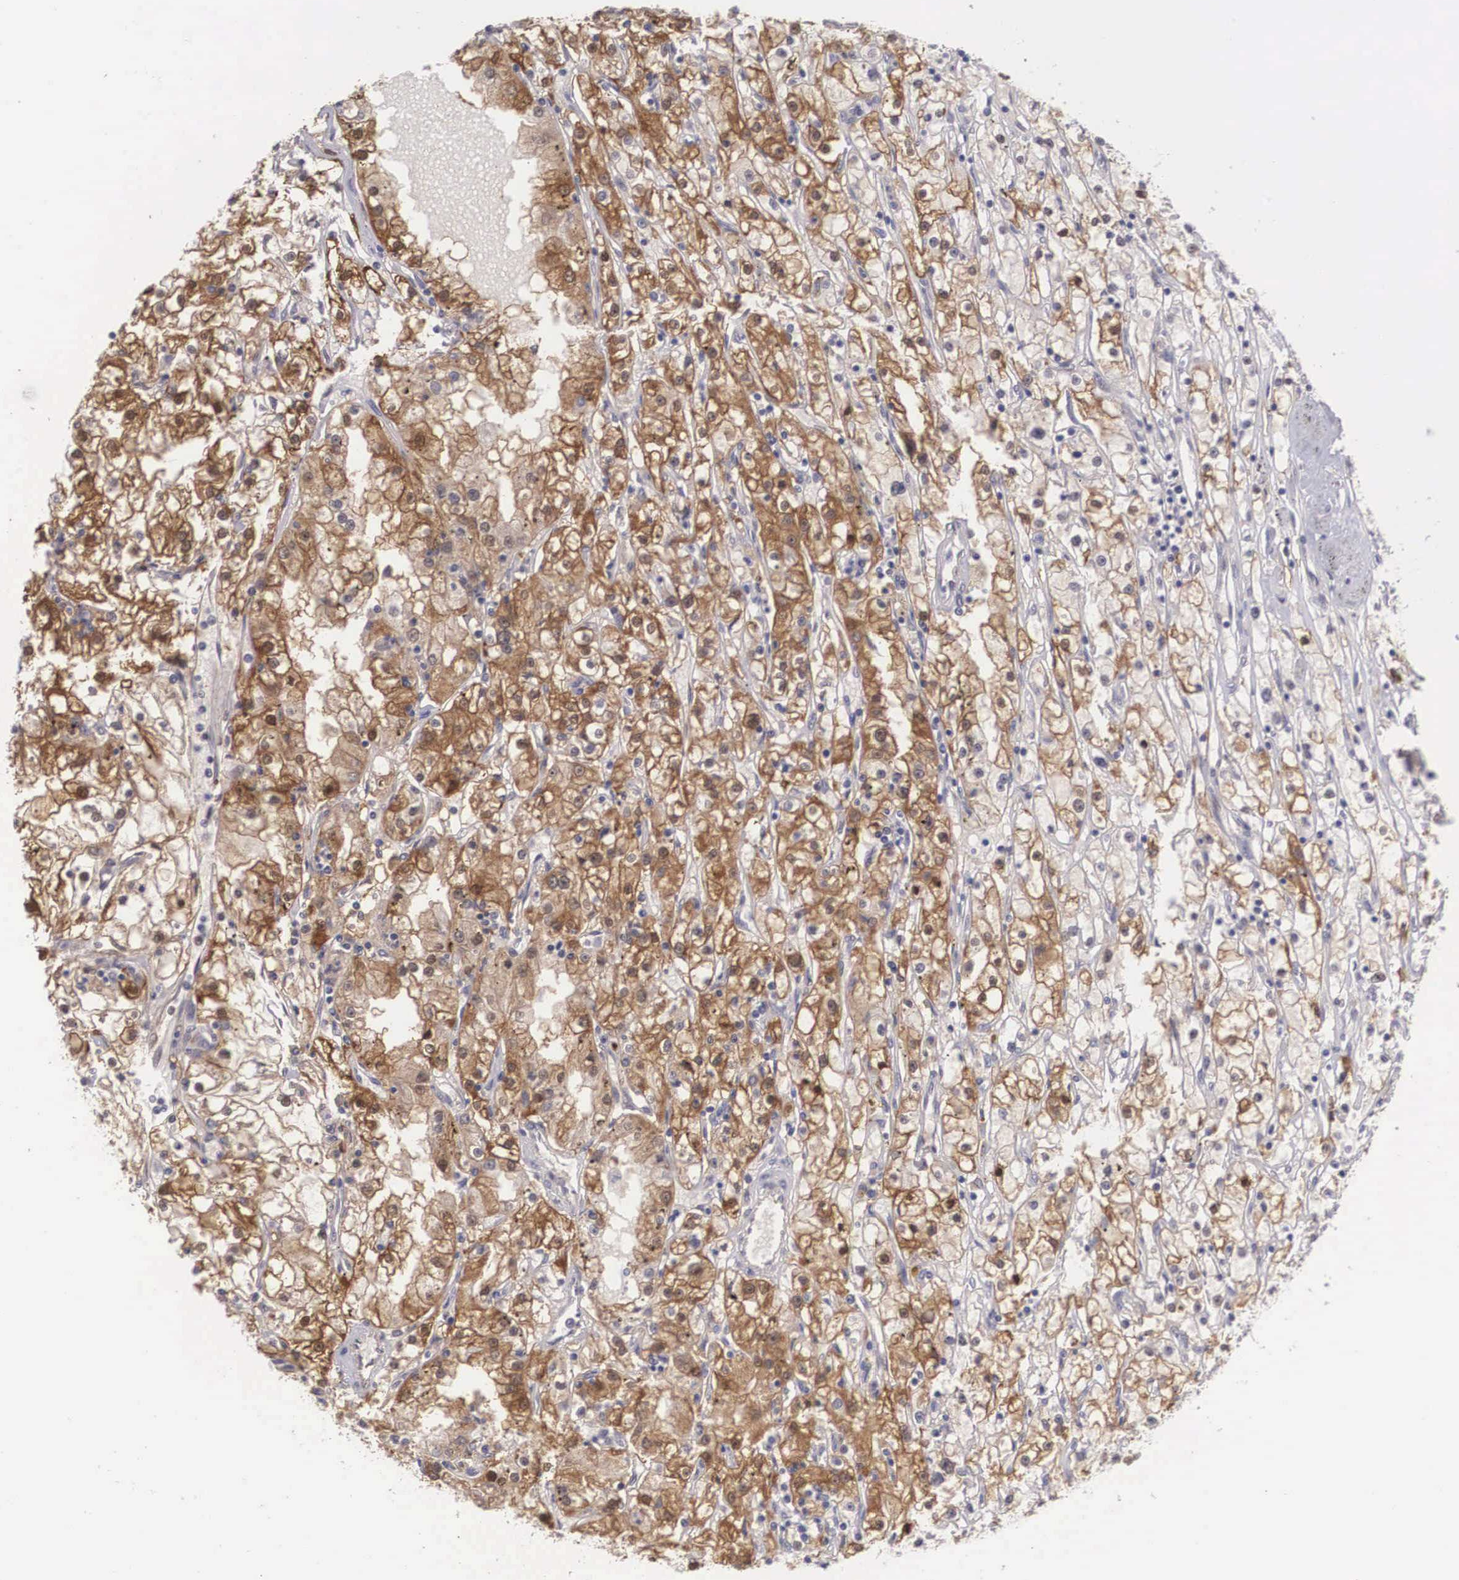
{"staining": {"intensity": "moderate", "quantity": ">75%", "location": "cytoplasmic/membranous,nuclear"}, "tissue": "renal cancer", "cell_type": "Tumor cells", "image_type": "cancer", "snomed": [{"axis": "morphology", "description": "Adenocarcinoma, NOS"}, {"axis": "topography", "description": "Kidney"}], "caption": "Tumor cells display medium levels of moderate cytoplasmic/membranous and nuclear staining in approximately >75% of cells in human renal cancer (adenocarcinoma).", "gene": "NINL", "patient": {"sex": "male", "age": 56}}